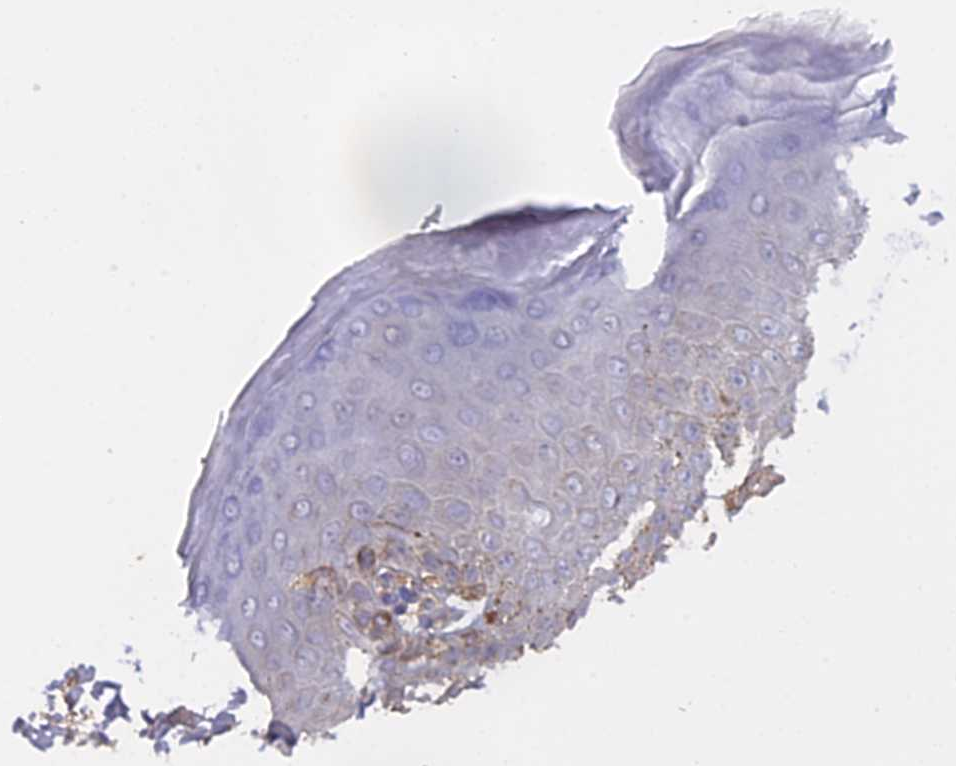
{"staining": {"intensity": "negative", "quantity": "none", "location": "none"}, "tissue": "skin", "cell_type": "Epidermal cells", "image_type": "normal", "snomed": [{"axis": "morphology", "description": "Normal tissue, NOS"}, {"axis": "topography", "description": "Anal"}], "caption": "IHC of unremarkable human skin exhibits no staining in epidermal cells.", "gene": "CFAP119", "patient": {"sex": "male", "age": 44}}